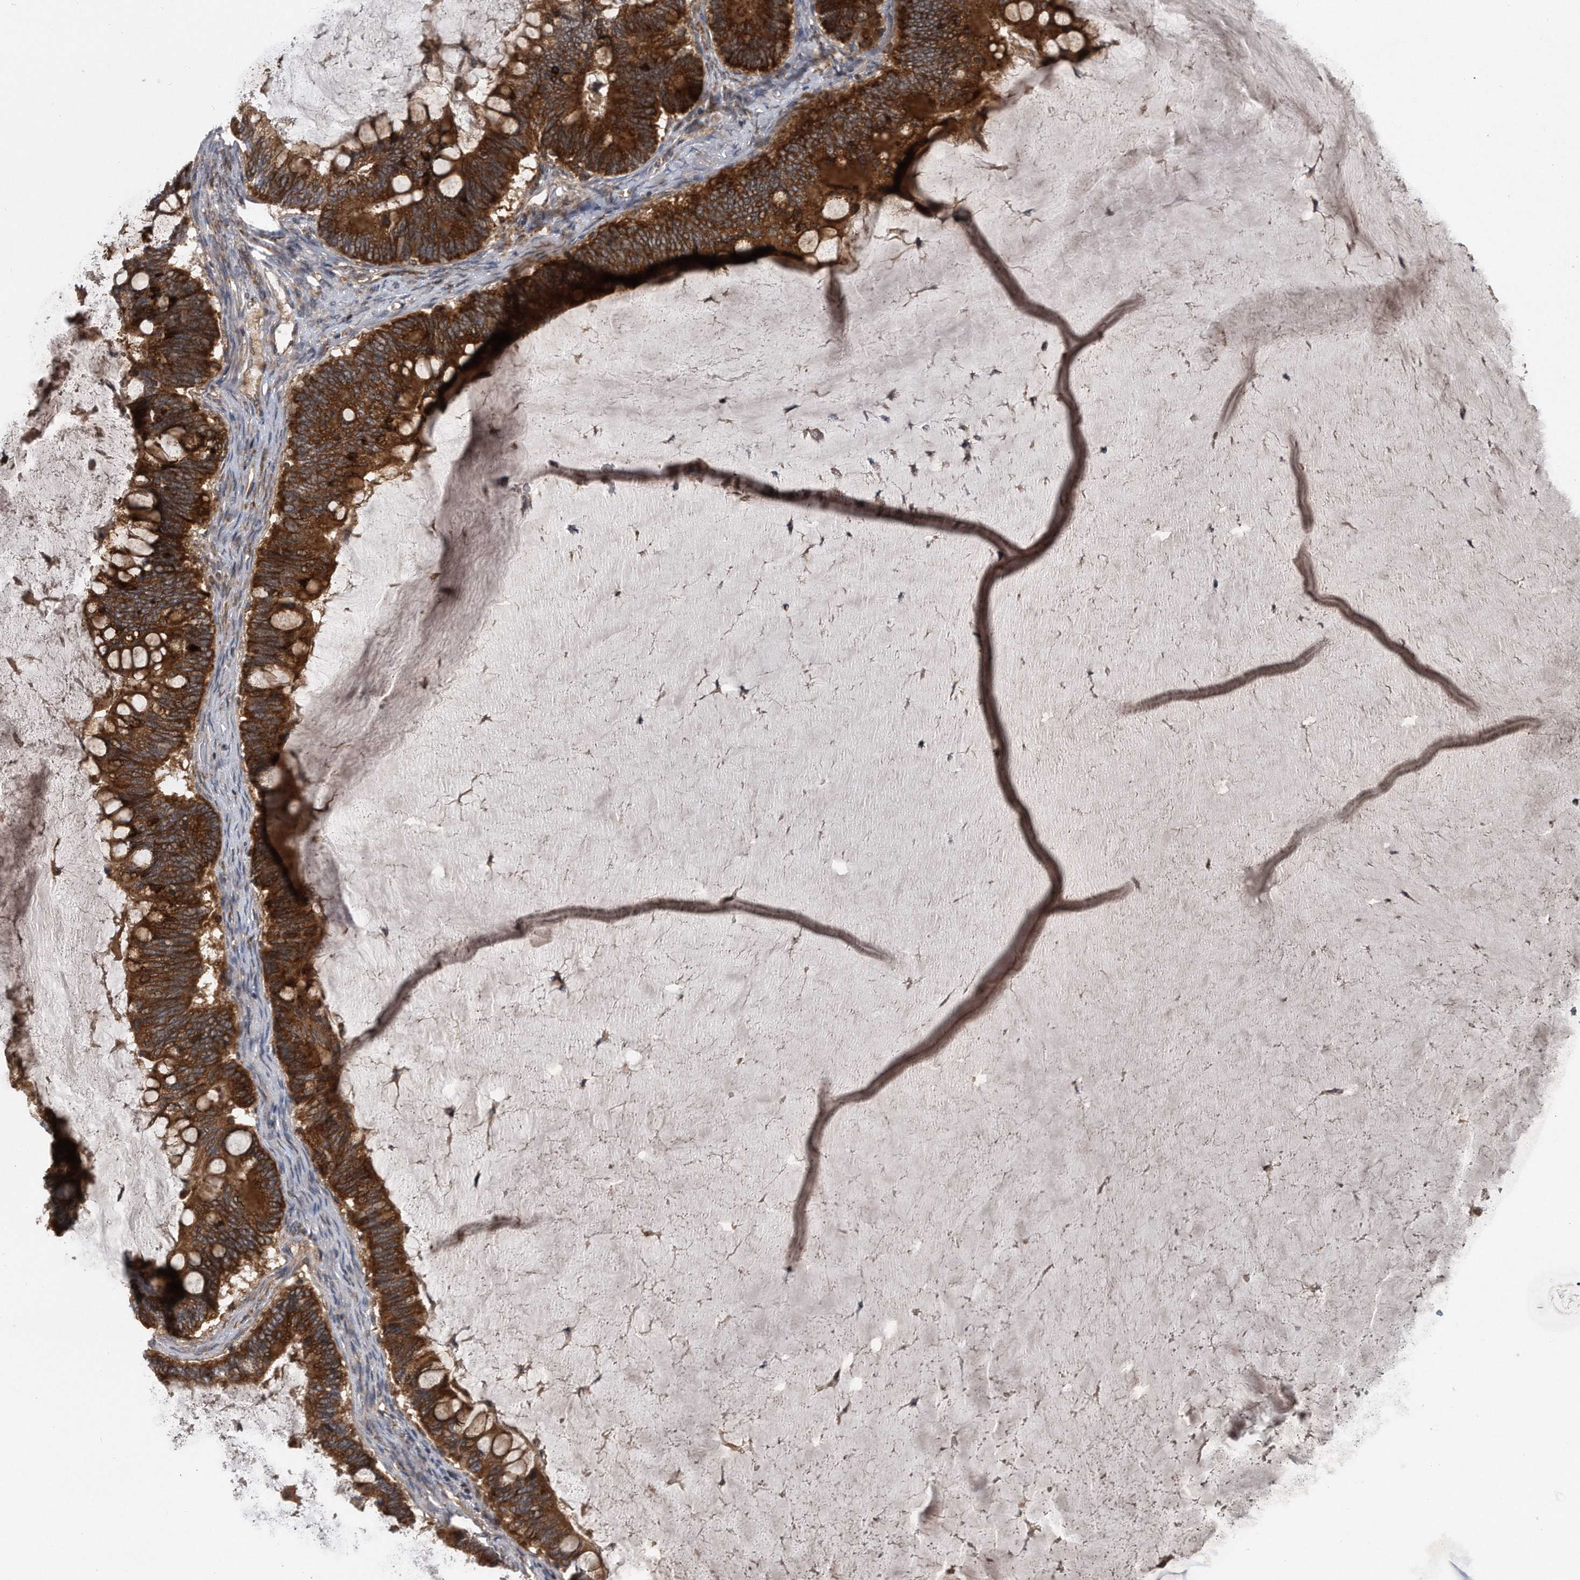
{"staining": {"intensity": "strong", "quantity": ">75%", "location": "cytoplasmic/membranous"}, "tissue": "ovarian cancer", "cell_type": "Tumor cells", "image_type": "cancer", "snomed": [{"axis": "morphology", "description": "Cystadenocarcinoma, mucinous, NOS"}, {"axis": "topography", "description": "Ovary"}], "caption": "Protein expression analysis of human mucinous cystadenocarcinoma (ovarian) reveals strong cytoplasmic/membranous expression in approximately >75% of tumor cells.", "gene": "ALPK2", "patient": {"sex": "female", "age": 61}}